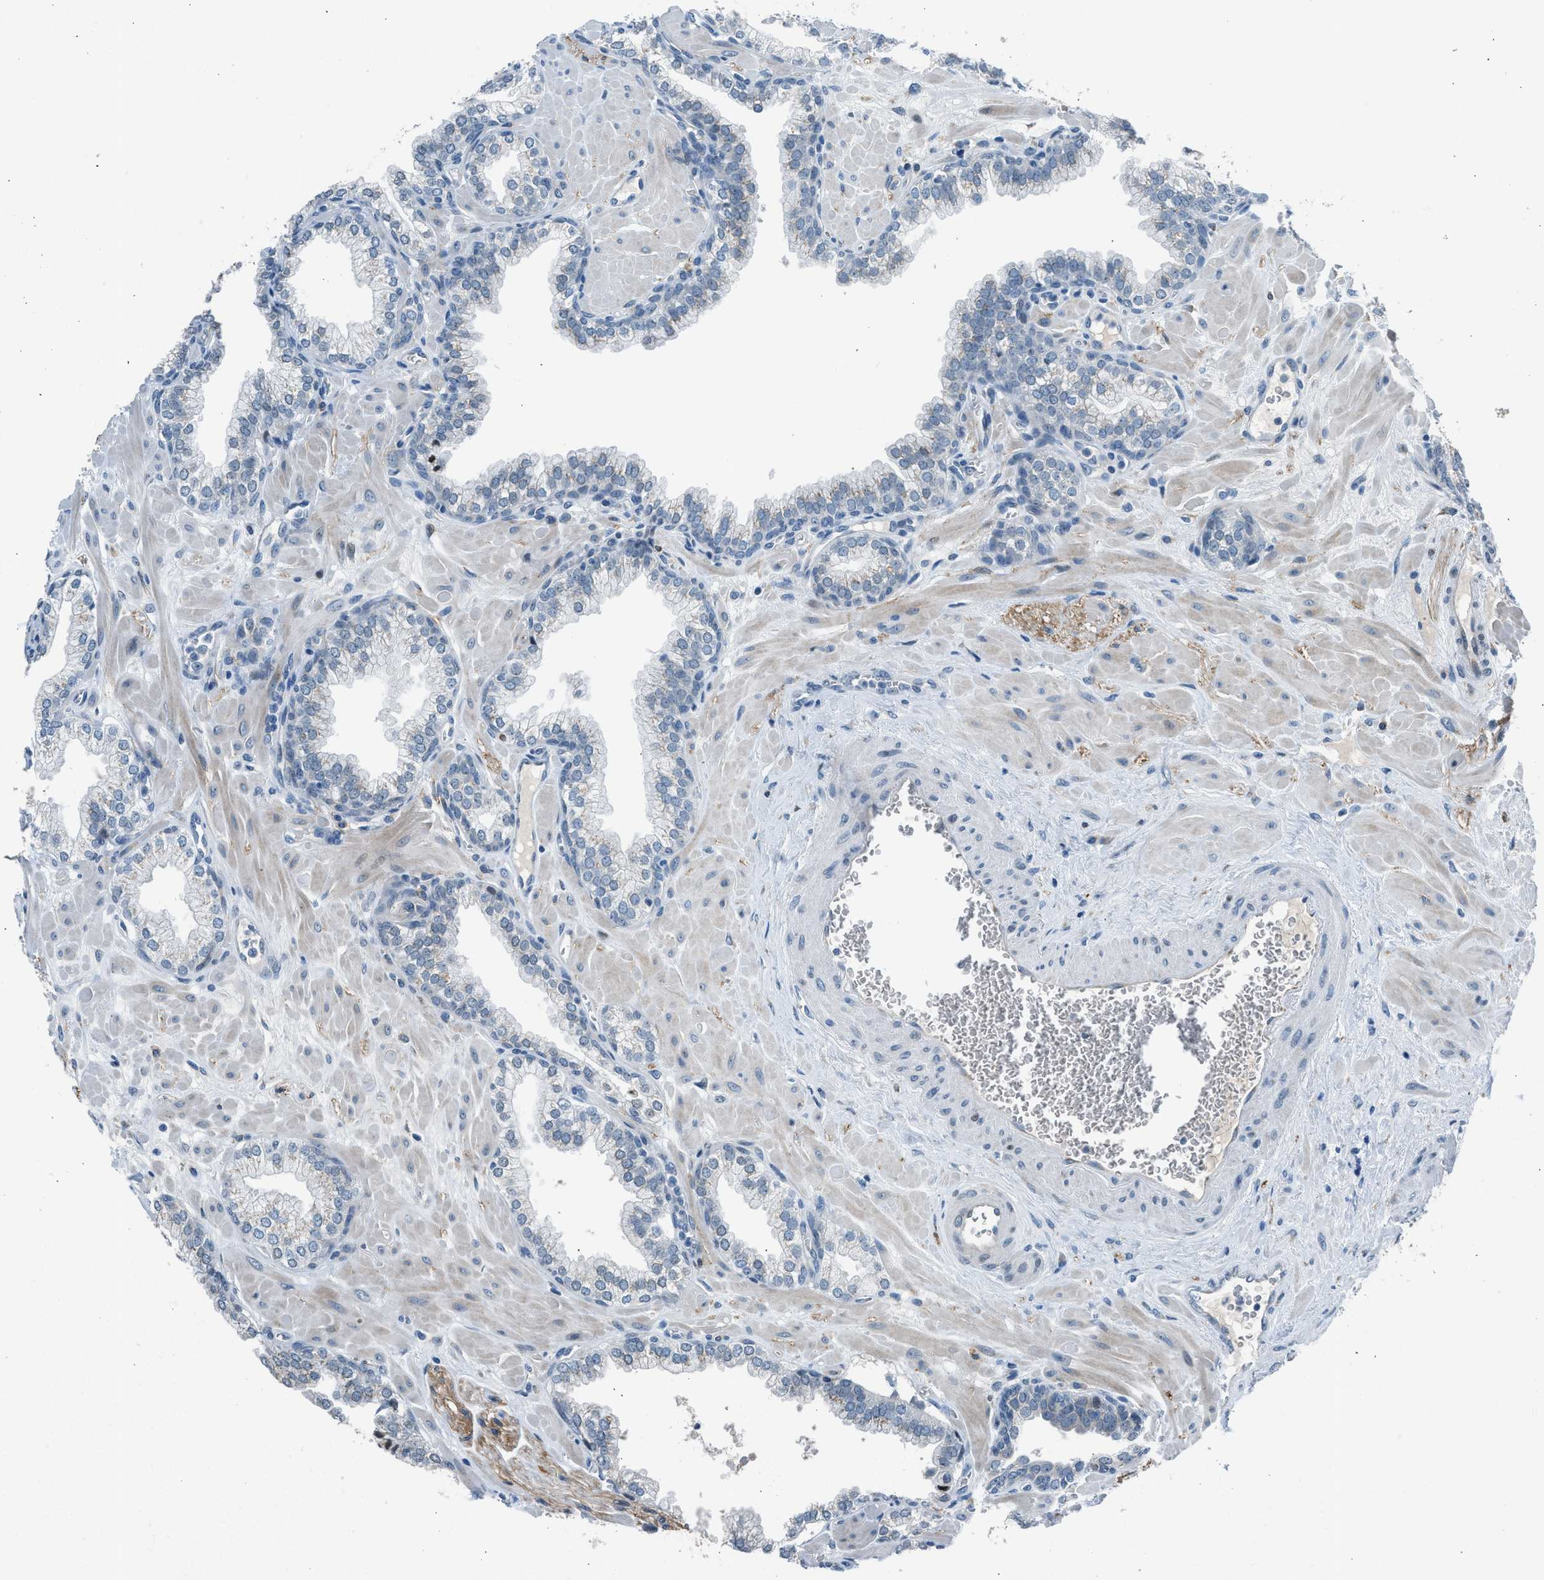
{"staining": {"intensity": "weak", "quantity": "<25%", "location": "cytoplasmic/membranous"}, "tissue": "prostate", "cell_type": "Glandular cells", "image_type": "normal", "snomed": [{"axis": "morphology", "description": "Normal tissue, NOS"}, {"axis": "morphology", "description": "Urothelial carcinoma, Low grade"}, {"axis": "topography", "description": "Urinary bladder"}, {"axis": "topography", "description": "Prostate"}], "caption": "Immunohistochemistry (IHC) of normal human prostate exhibits no expression in glandular cells.", "gene": "RNF41", "patient": {"sex": "male", "age": 60}}